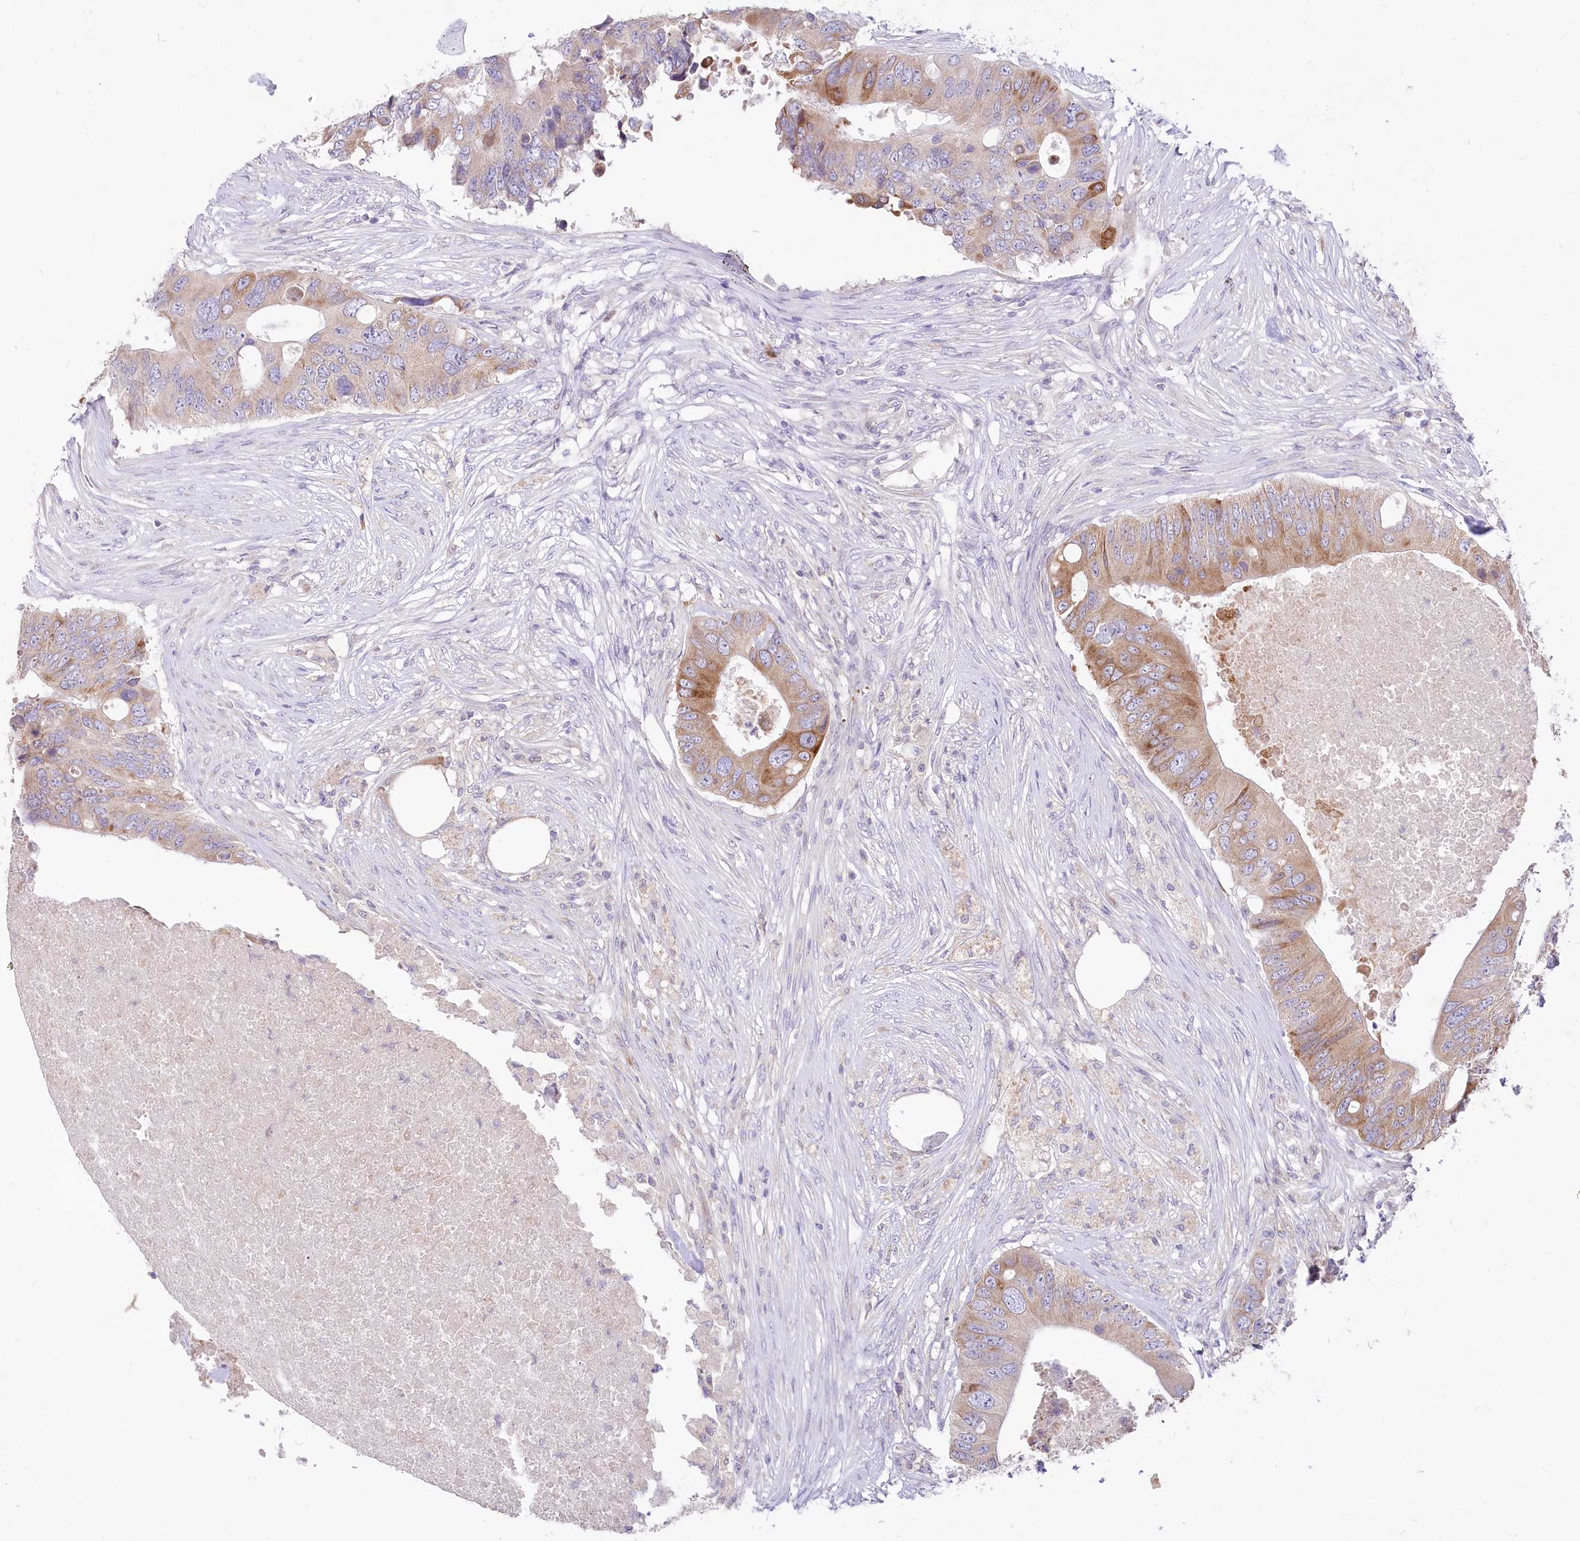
{"staining": {"intensity": "moderate", "quantity": "25%-75%", "location": "cytoplasmic/membranous"}, "tissue": "colorectal cancer", "cell_type": "Tumor cells", "image_type": "cancer", "snomed": [{"axis": "morphology", "description": "Adenocarcinoma, NOS"}, {"axis": "topography", "description": "Colon"}], "caption": "Protein expression analysis of adenocarcinoma (colorectal) displays moderate cytoplasmic/membranous staining in approximately 25%-75% of tumor cells.", "gene": "STT3B", "patient": {"sex": "male", "age": 71}}